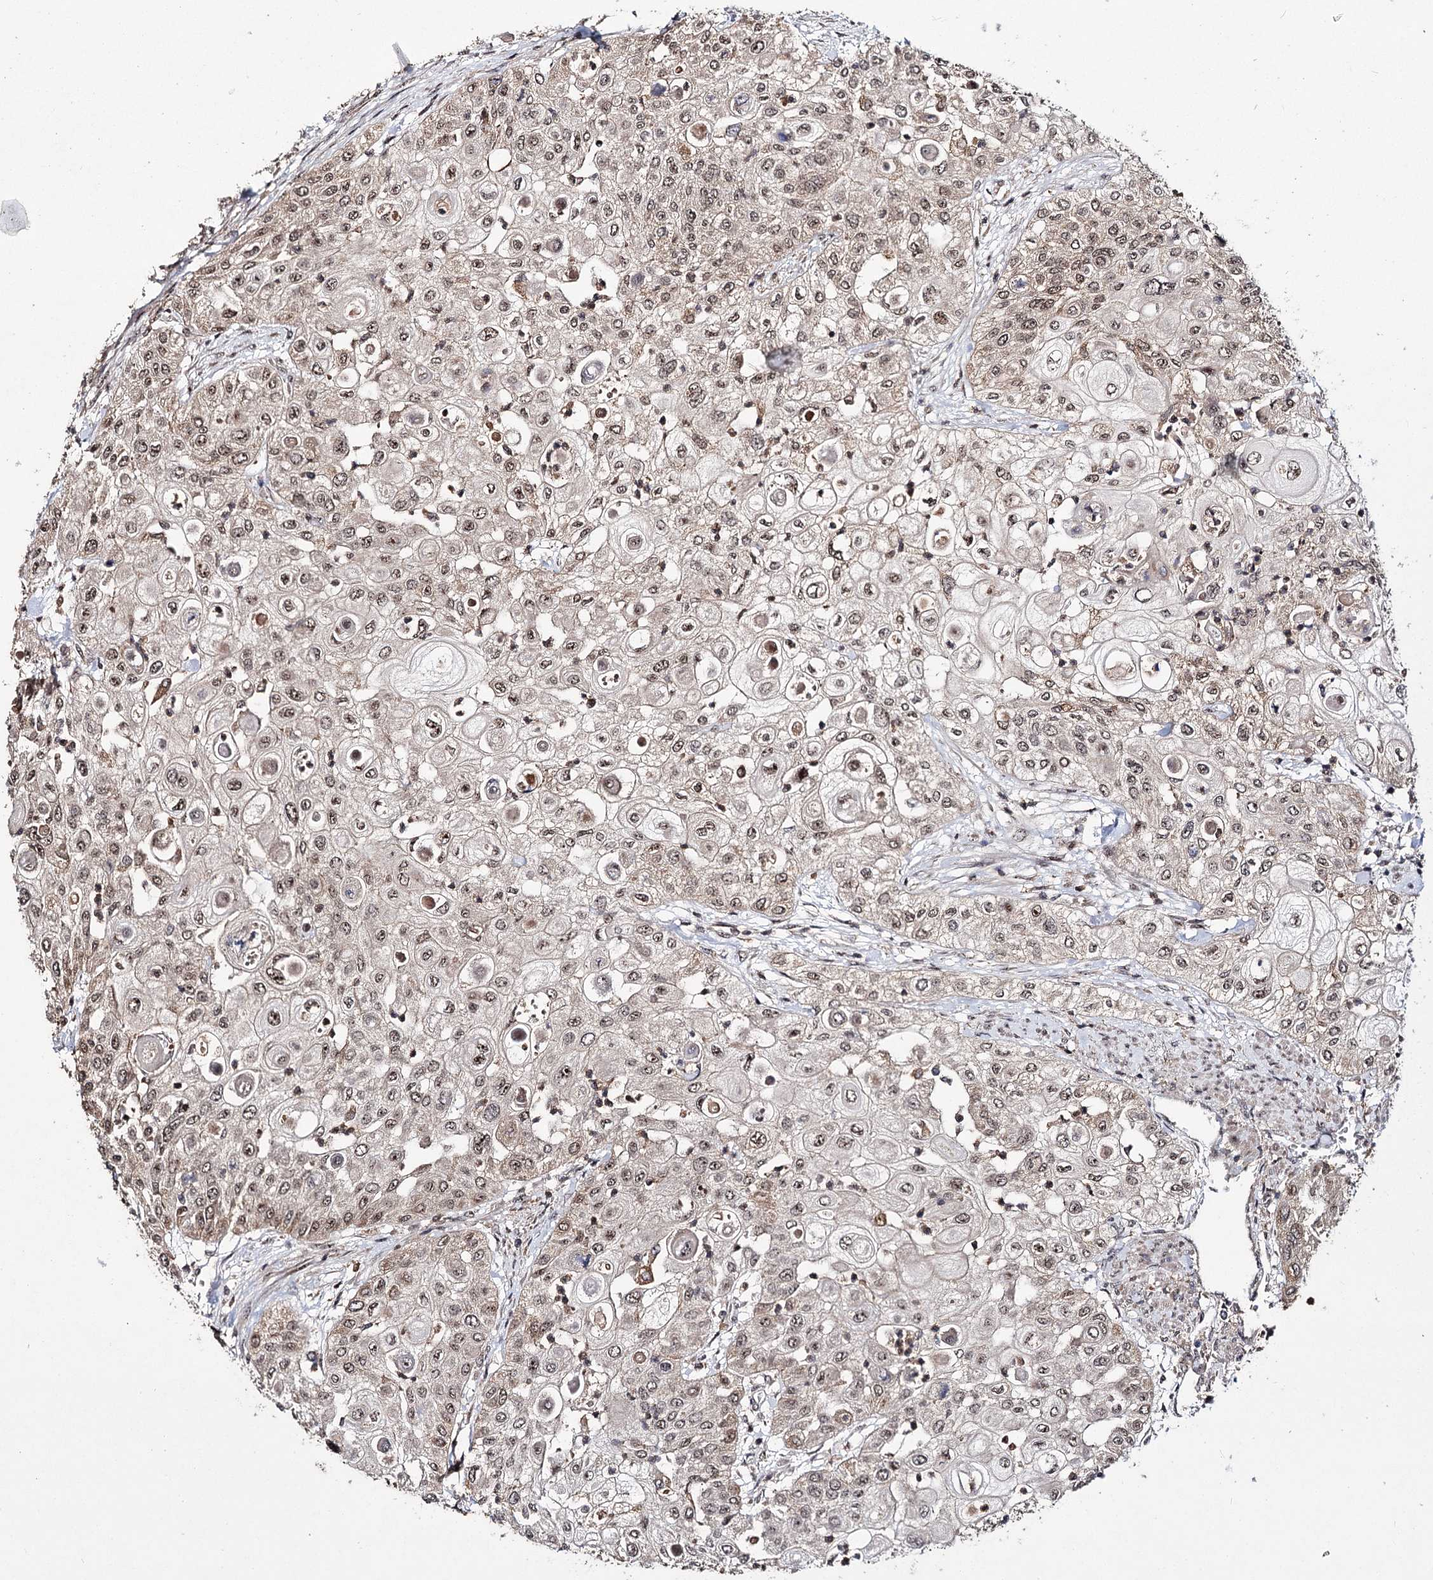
{"staining": {"intensity": "moderate", "quantity": ">75%", "location": "cytoplasmic/membranous,nuclear"}, "tissue": "urothelial cancer", "cell_type": "Tumor cells", "image_type": "cancer", "snomed": [{"axis": "morphology", "description": "Urothelial carcinoma, High grade"}, {"axis": "topography", "description": "Urinary bladder"}], "caption": "The histopathology image demonstrates immunohistochemical staining of urothelial cancer. There is moderate cytoplasmic/membranous and nuclear staining is appreciated in about >75% of tumor cells. (Stains: DAB (3,3'-diaminobenzidine) in brown, nuclei in blue, Microscopy: brightfield microscopy at high magnification).", "gene": "MKNK2", "patient": {"sex": "female", "age": 79}}